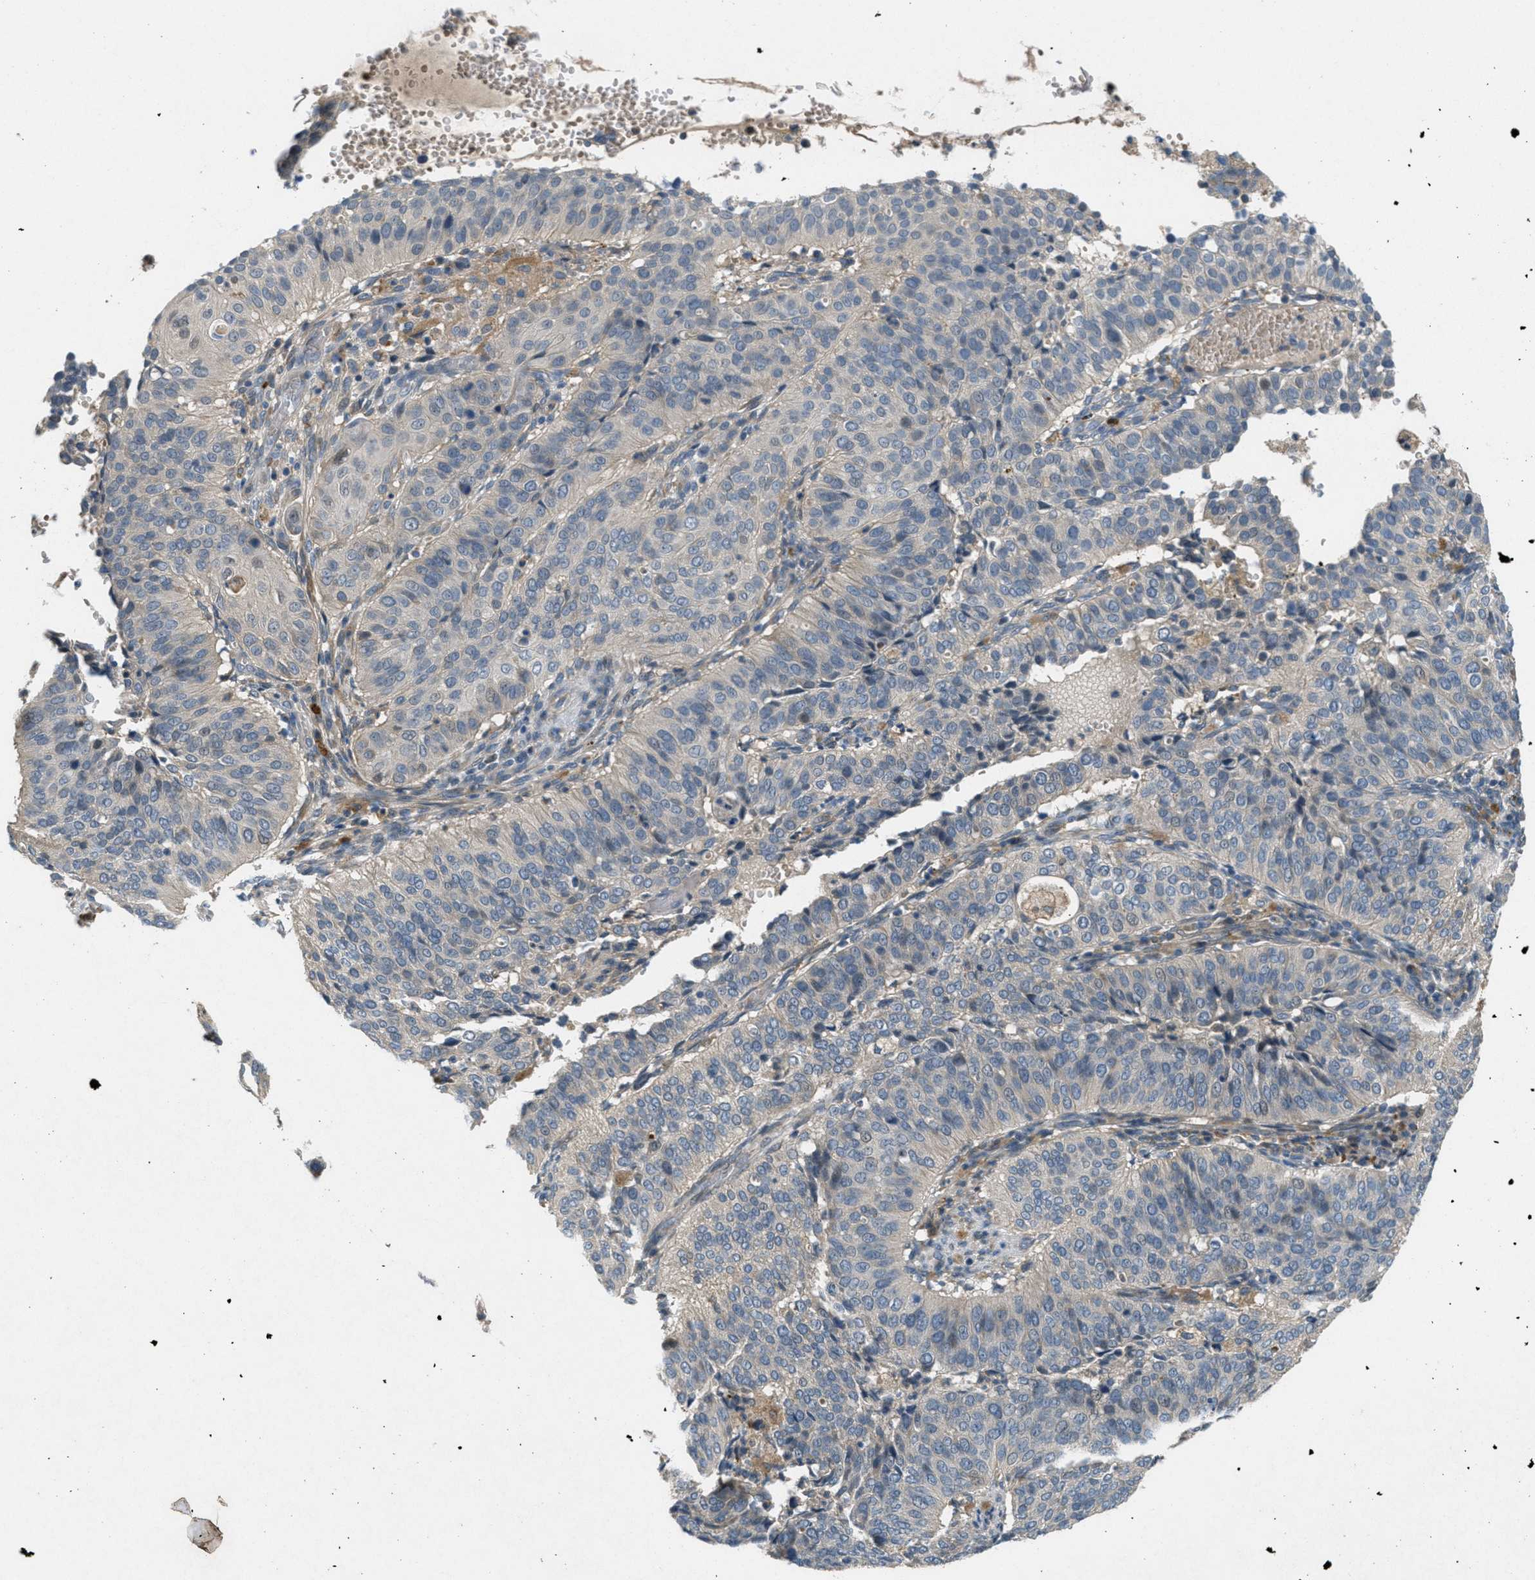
{"staining": {"intensity": "weak", "quantity": "25%-75%", "location": "cytoplasmic/membranous"}, "tissue": "cervical cancer", "cell_type": "Tumor cells", "image_type": "cancer", "snomed": [{"axis": "morphology", "description": "Normal tissue, NOS"}, {"axis": "morphology", "description": "Squamous cell carcinoma, NOS"}, {"axis": "topography", "description": "Cervix"}], "caption": "Immunohistochemical staining of cervical cancer (squamous cell carcinoma) reveals low levels of weak cytoplasmic/membranous positivity in about 25%-75% of tumor cells.", "gene": "ADCY6", "patient": {"sex": "female", "age": 39}}